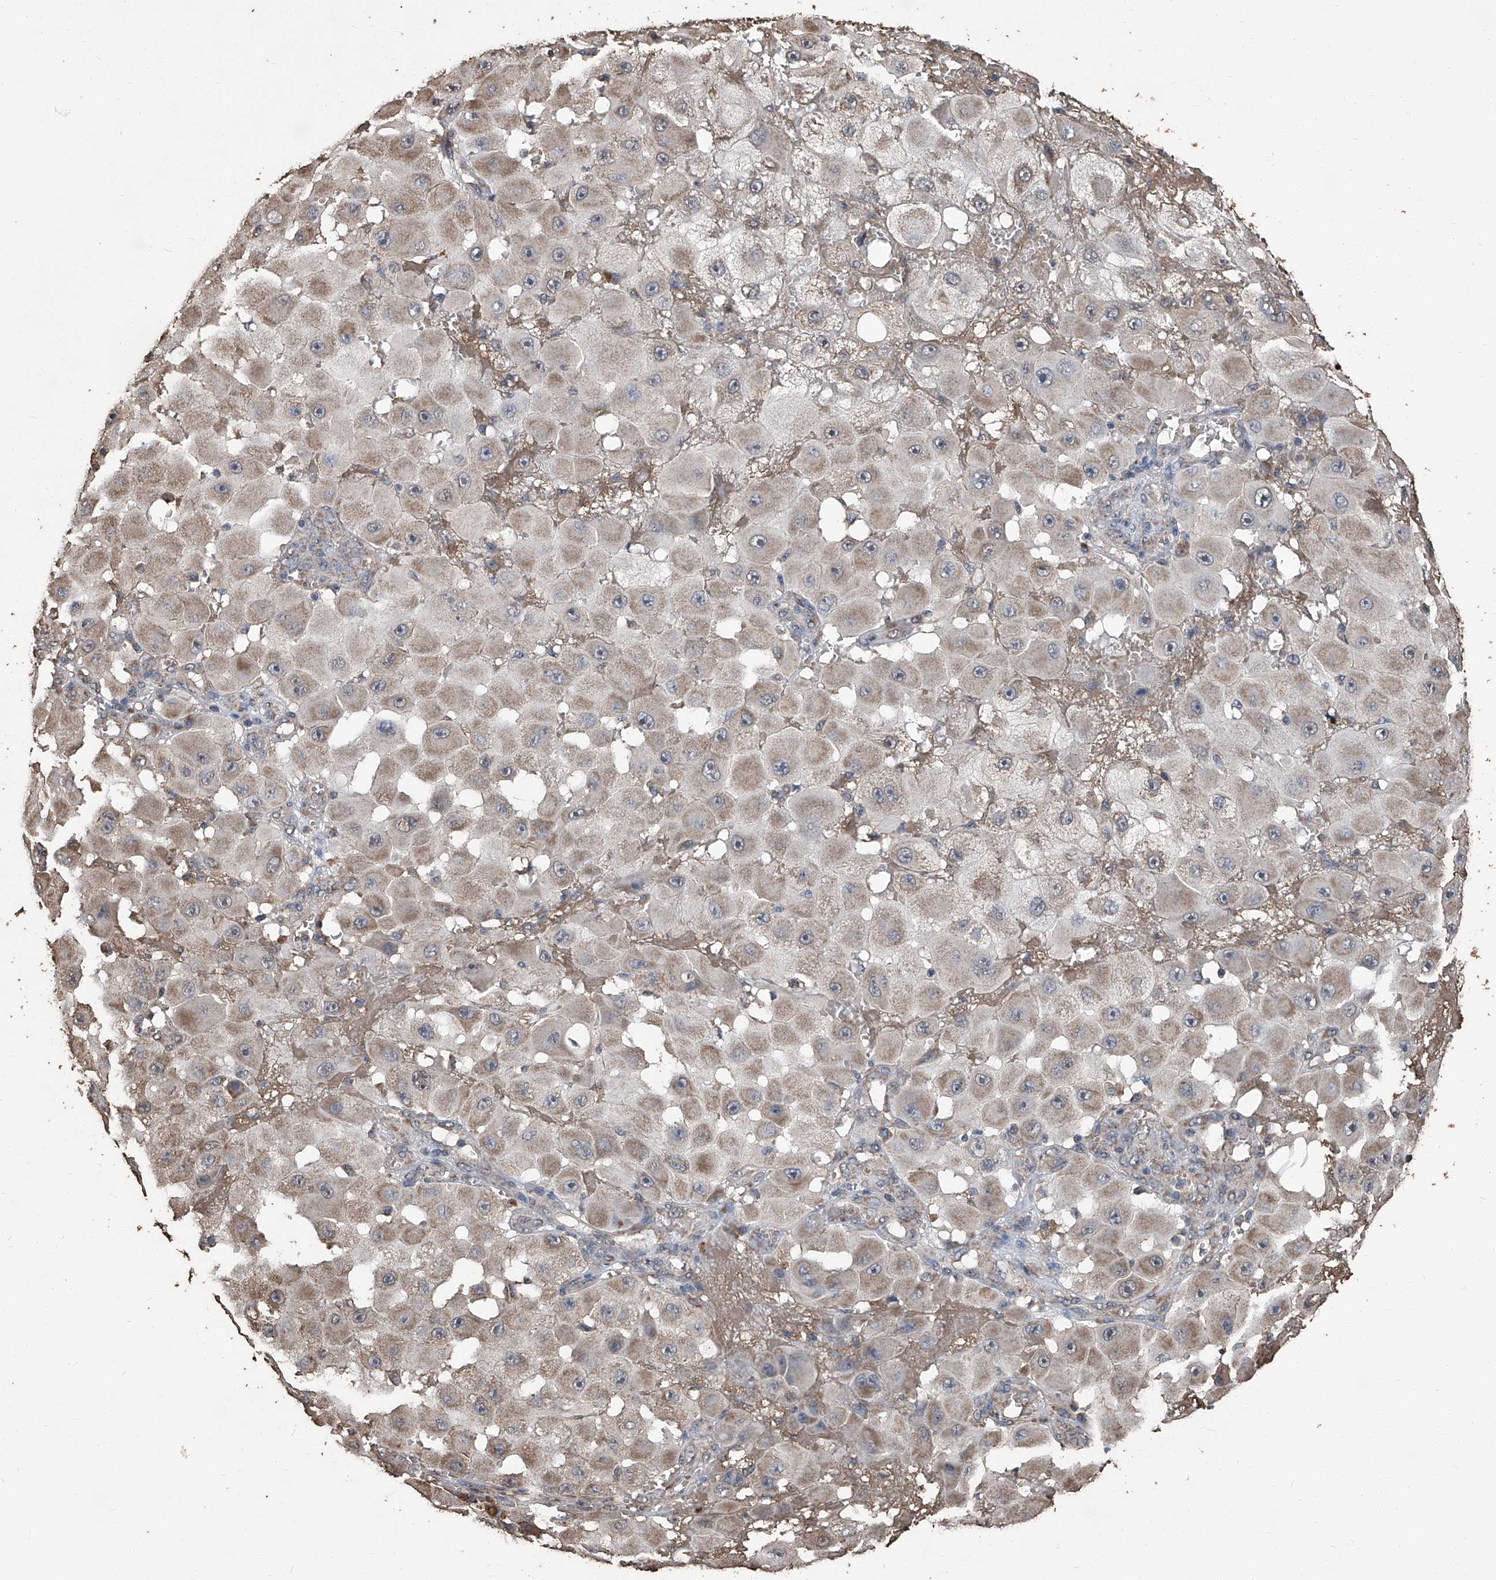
{"staining": {"intensity": "weak", "quantity": ">75%", "location": "cytoplasmic/membranous"}, "tissue": "melanoma", "cell_type": "Tumor cells", "image_type": "cancer", "snomed": [{"axis": "morphology", "description": "Malignant melanoma, NOS"}, {"axis": "topography", "description": "Skin"}], "caption": "Protein analysis of melanoma tissue displays weak cytoplasmic/membranous positivity in approximately >75% of tumor cells.", "gene": "STARD7", "patient": {"sex": "female", "age": 81}}